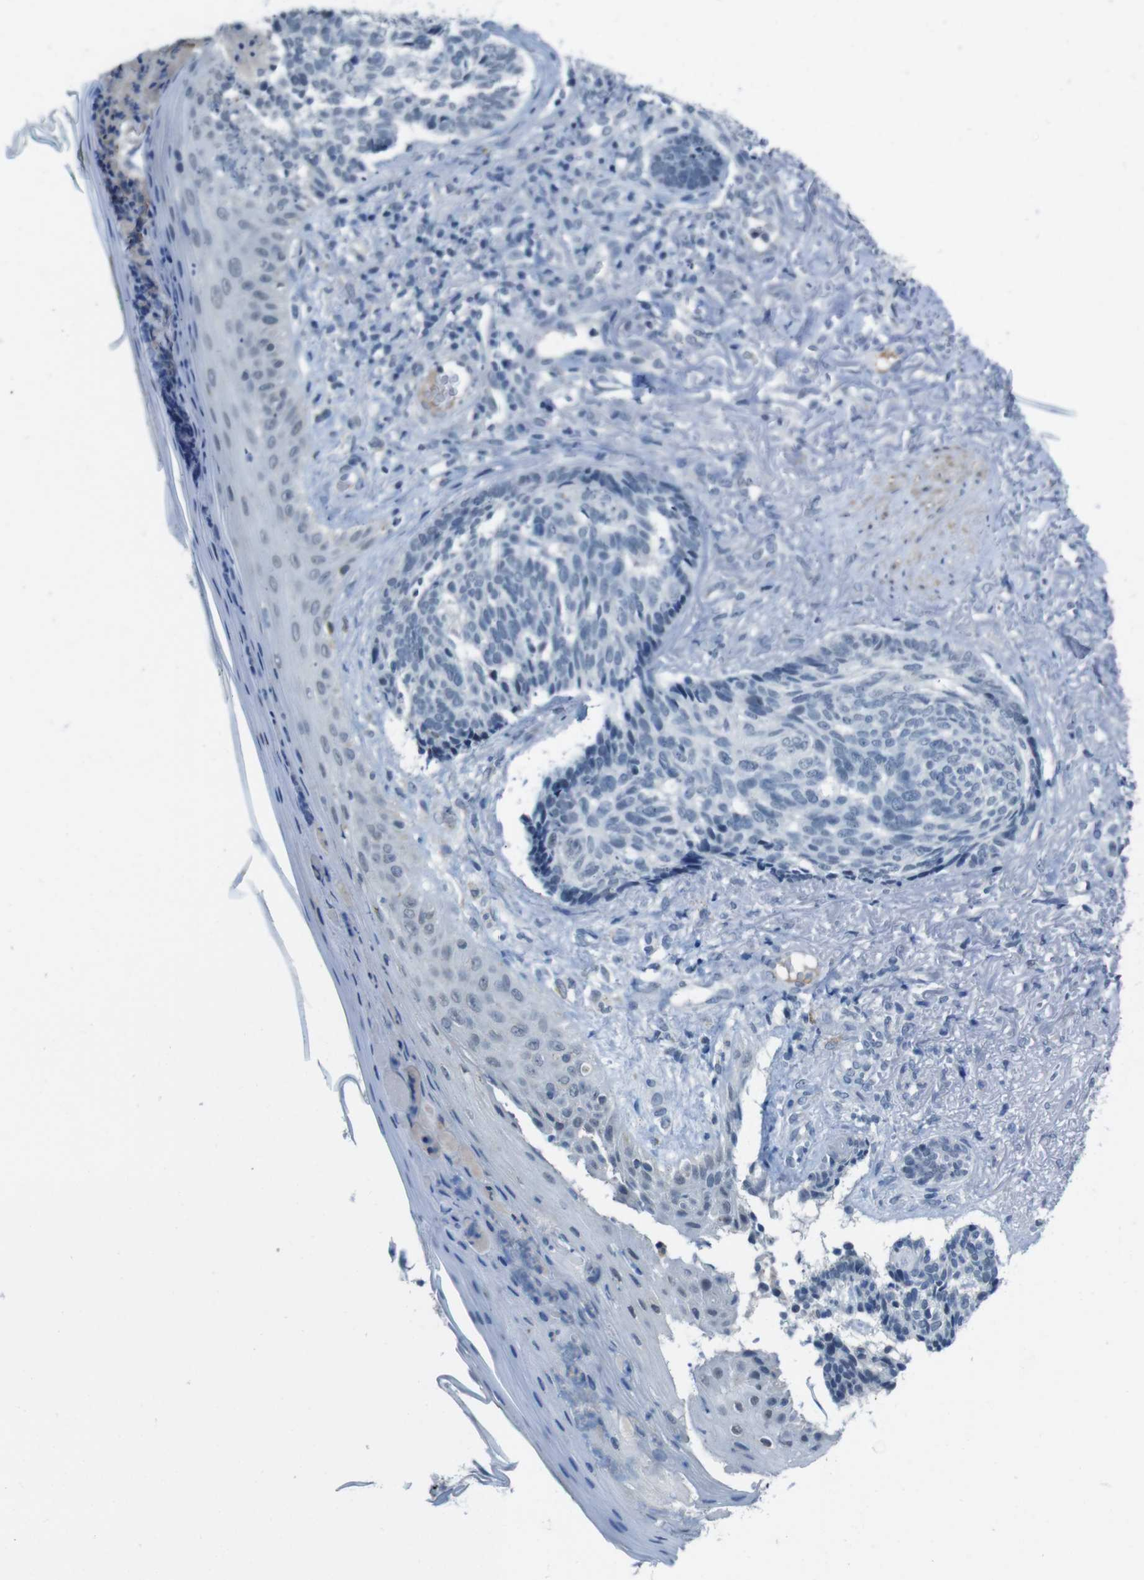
{"staining": {"intensity": "negative", "quantity": "none", "location": "none"}, "tissue": "skin cancer", "cell_type": "Tumor cells", "image_type": "cancer", "snomed": [{"axis": "morphology", "description": "Basal cell carcinoma"}, {"axis": "topography", "description": "Skin"}], "caption": "Tumor cells show no significant protein expression in skin basal cell carcinoma. (Brightfield microscopy of DAB (3,3'-diaminobenzidine) immunohistochemistry (IHC) at high magnification).", "gene": "CDHR2", "patient": {"sex": "male", "age": 43}}